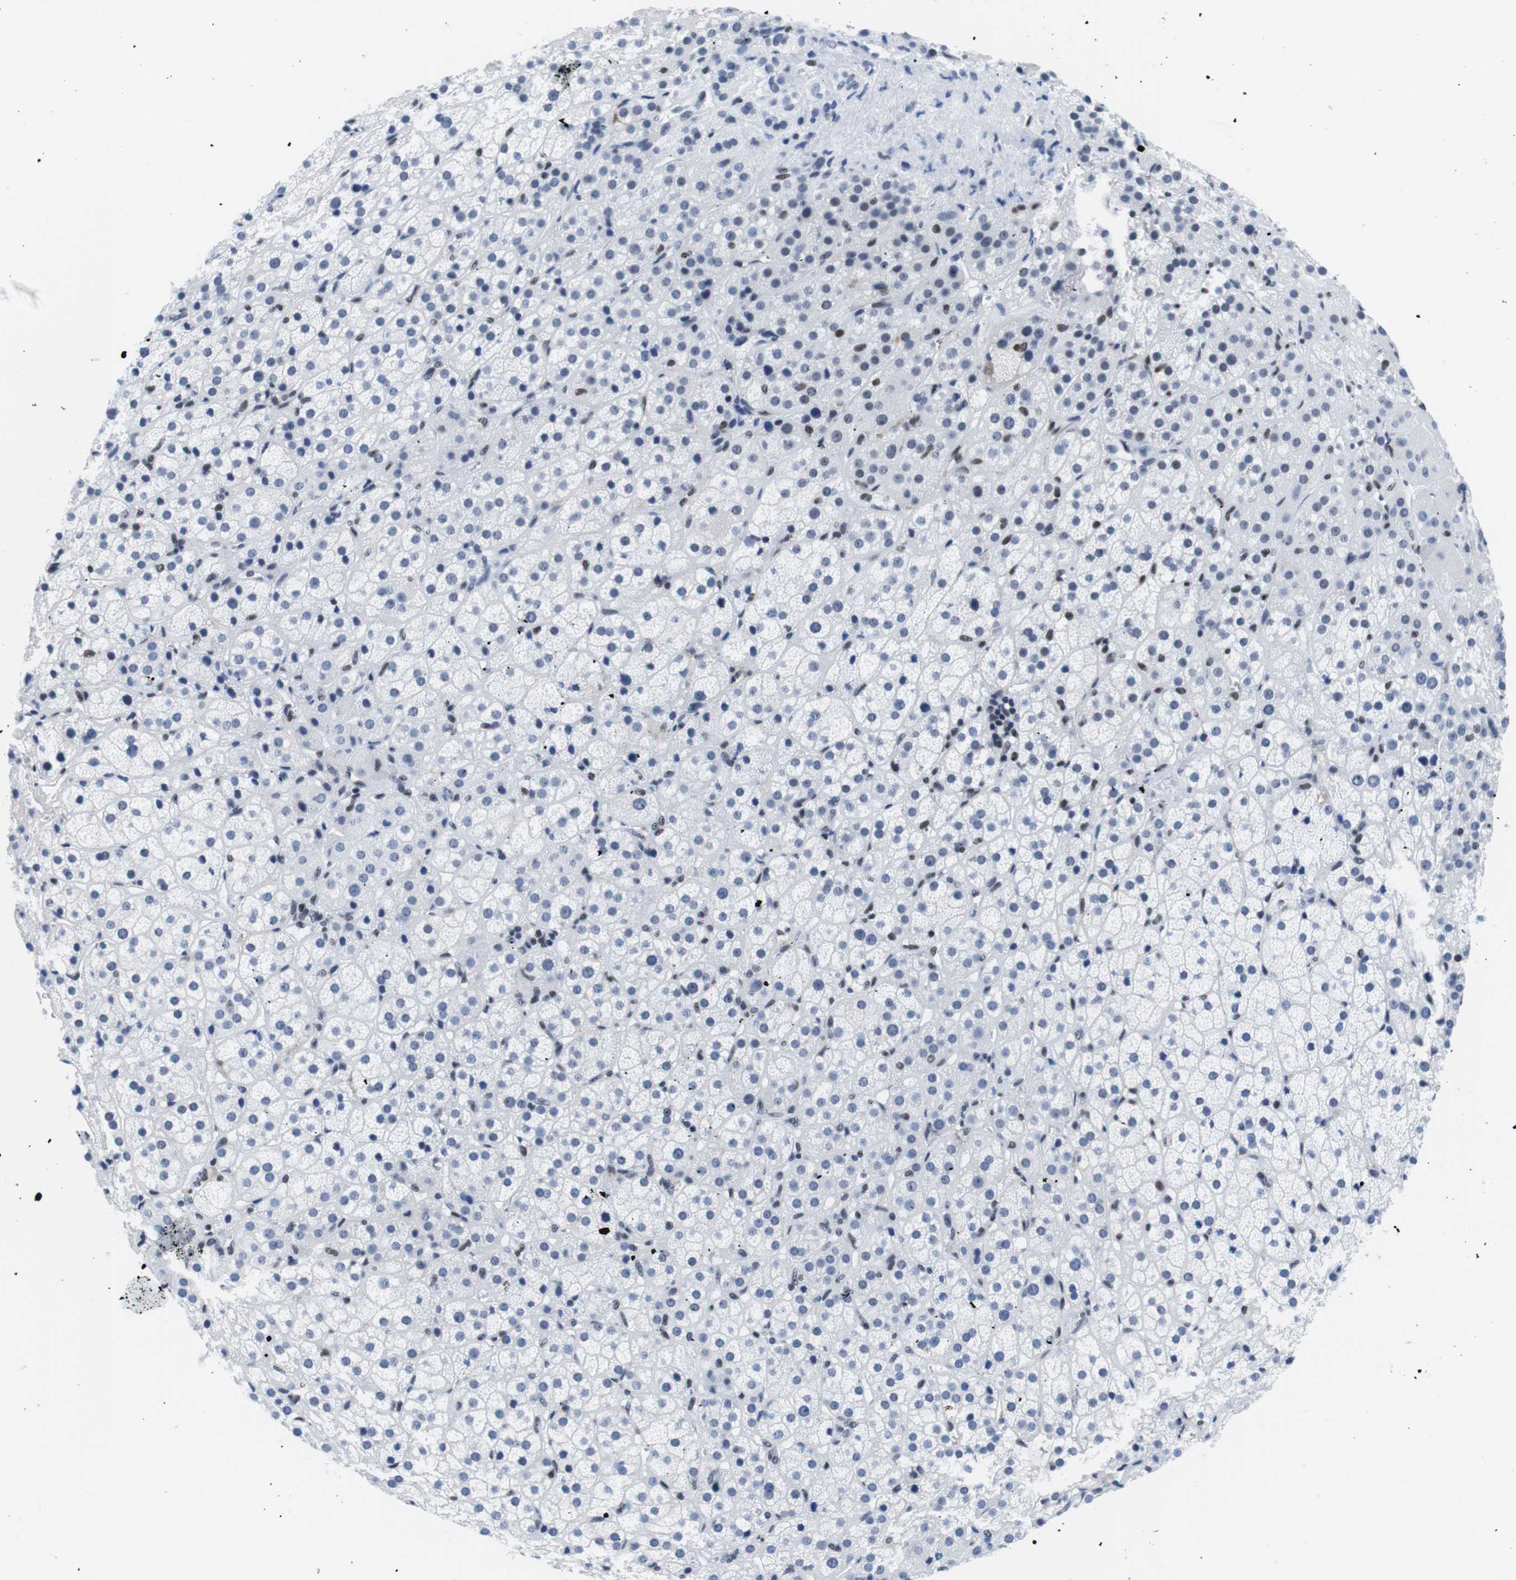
{"staining": {"intensity": "negative", "quantity": "none", "location": "none"}, "tissue": "adrenal gland", "cell_type": "Glandular cells", "image_type": "normal", "snomed": [{"axis": "morphology", "description": "Normal tissue, NOS"}, {"axis": "topography", "description": "Adrenal gland"}], "caption": "DAB immunohistochemical staining of unremarkable human adrenal gland shows no significant positivity in glandular cells. Brightfield microscopy of IHC stained with DAB (brown) and hematoxylin (blue), captured at high magnification.", "gene": "IFI16", "patient": {"sex": "female", "age": 57}}